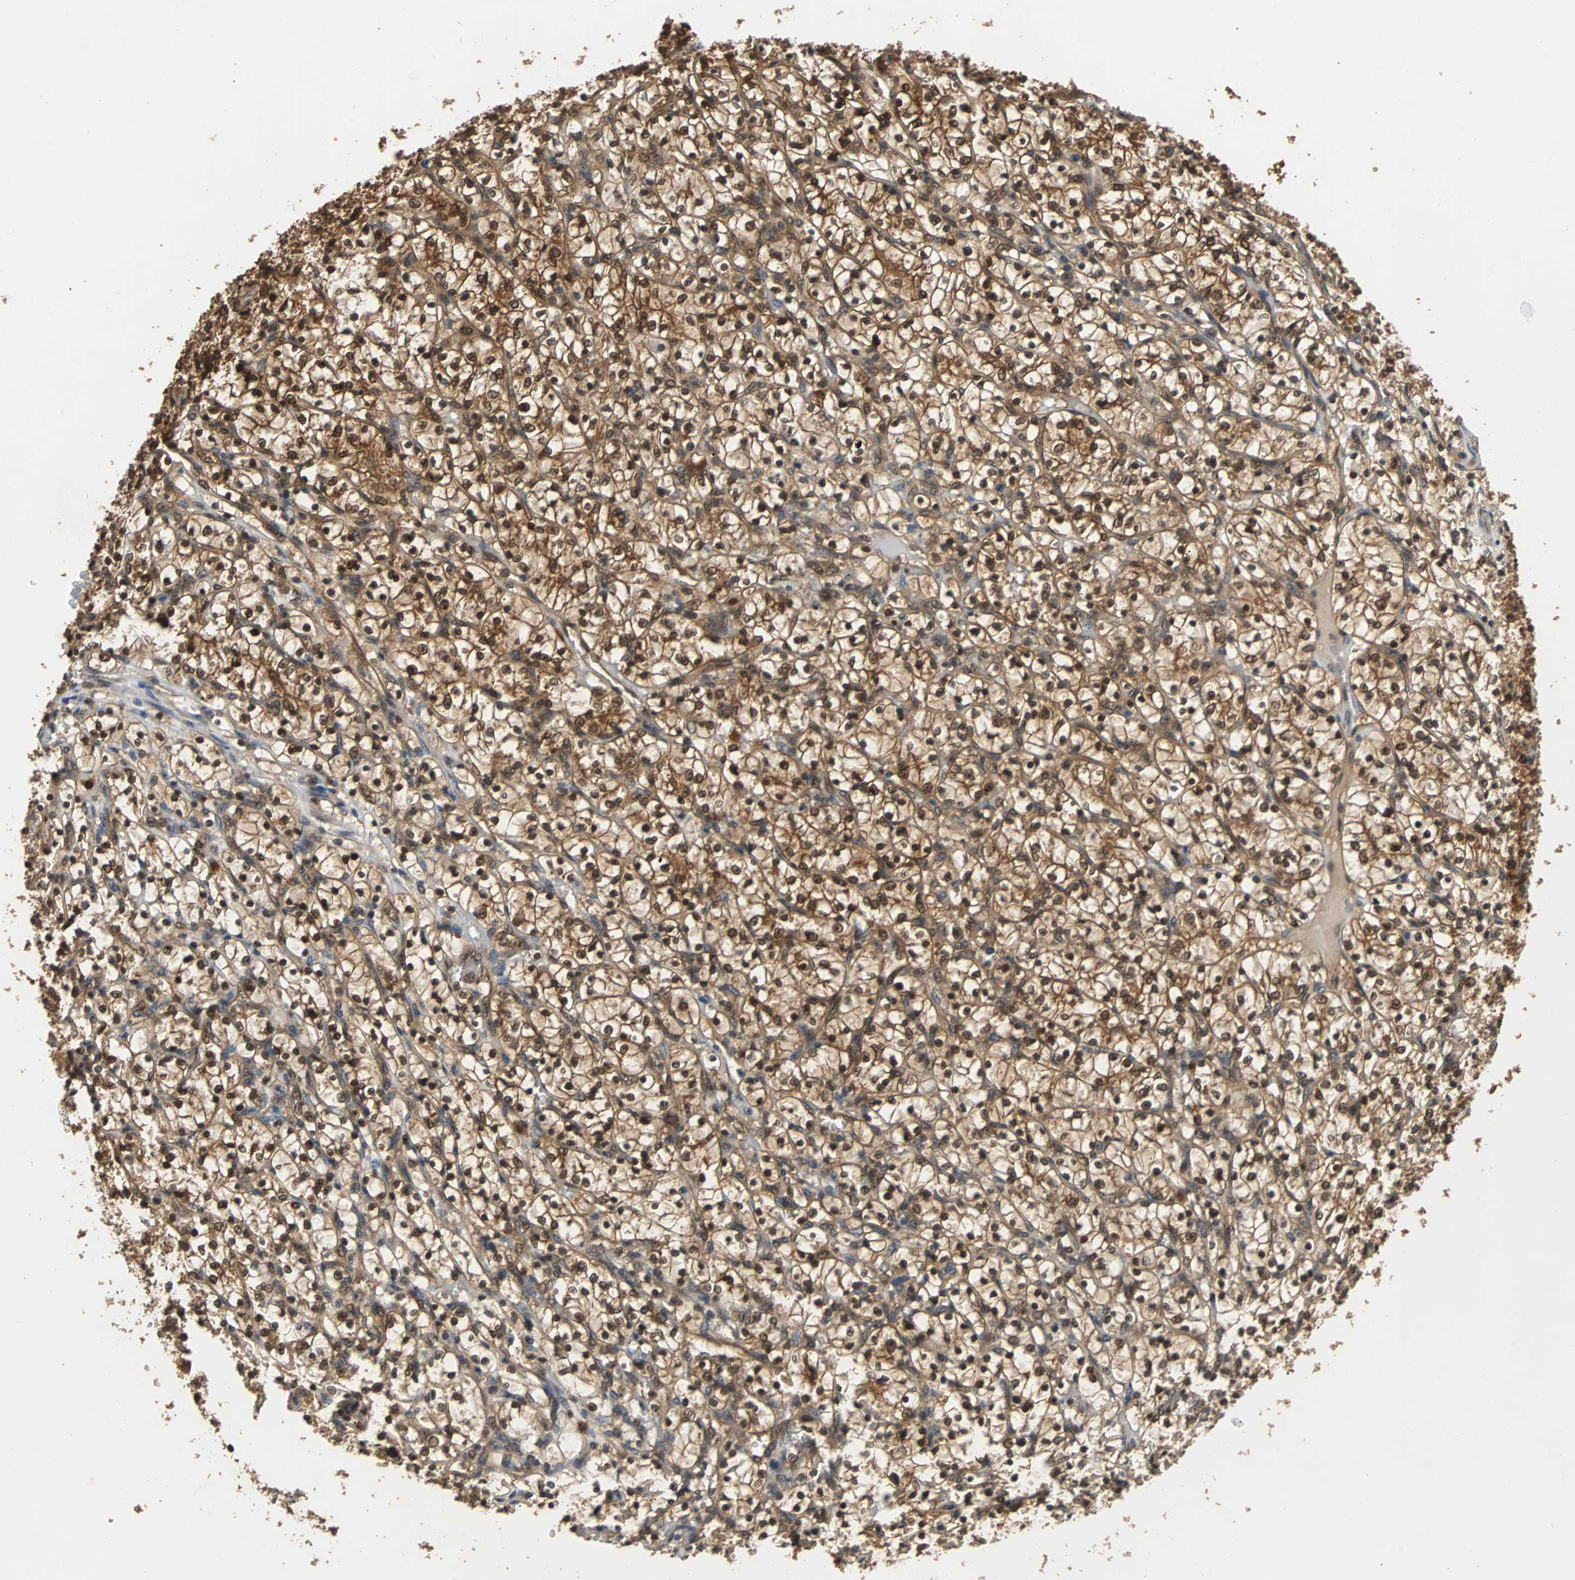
{"staining": {"intensity": "strong", "quantity": ">75%", "location": "cytoplasmic/membranous,nuclear"}, "tissue": "renal cancer", "cell_type": "Tumor cells", "image_type": "cancer", "snomed": [{"axis": "morphology", "description": "Adenocarcinoma, NOS"}, {"axis": "topography", "description": "Kidney"}], "caption": "Protein analysis of renal adenocarcinoma tissue reveals strong cytoplasmic/membranous and nuclear positivity in approximately >75% of tumor cells. The staining is performed using DAB (3,3'-diaminobenzidine) brown chromogen to label protein expression. The nuclei are counter-stained blue using hematoxylin.", "gene": "PRDX6", "patient": {"sex": "female", "age": 69}}